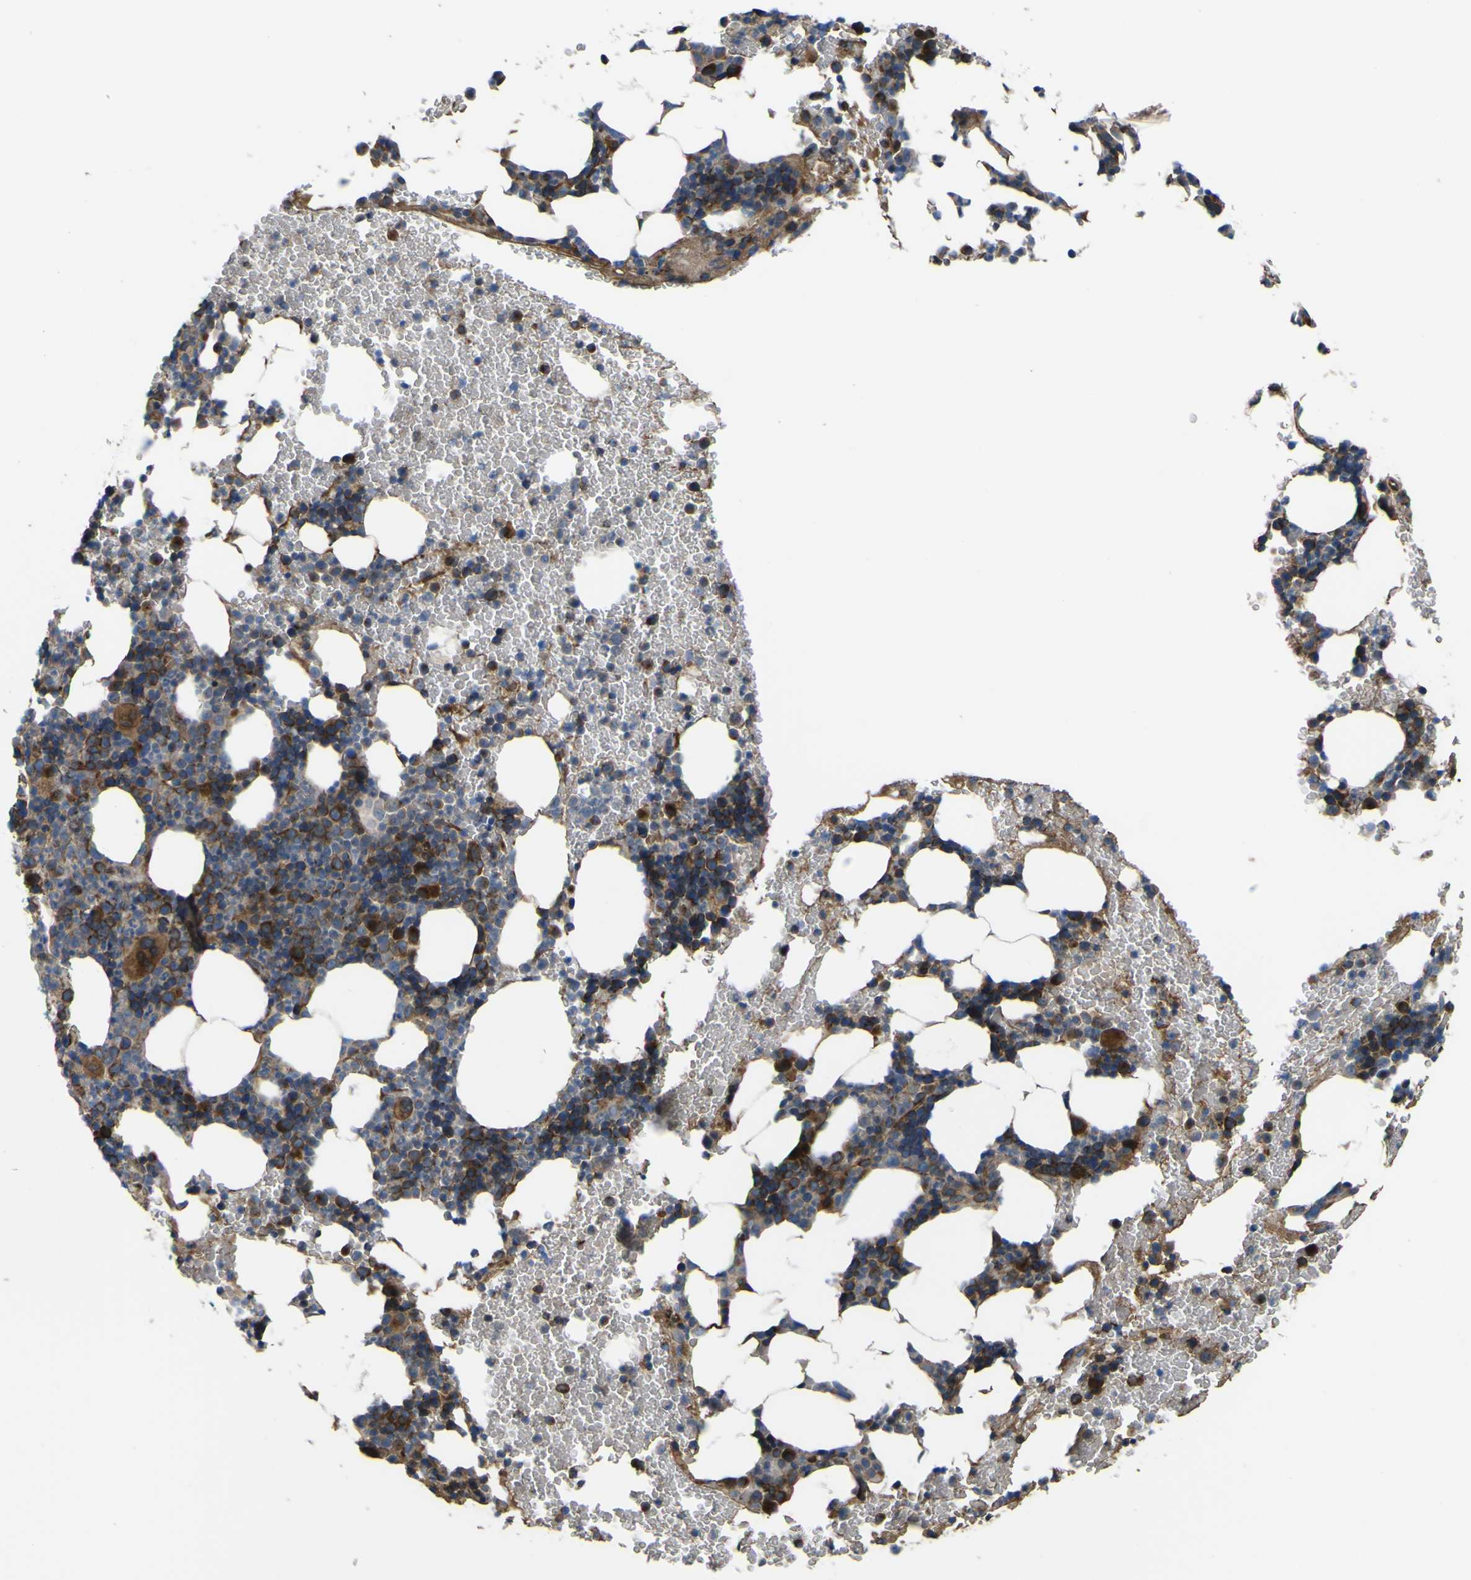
{"staining": {"intensity": "strong", "quantity": "25%-75%", "location": "cytoplasmic/membranous"}, "tissue": "bone marrow", "cell_type": "Hematopoietic cells", "image_type": "normal", "snomed": [{"axis": "morphology", "description": "Normal tissue, NOS"}, {"axis": "morphology", "description": "Inflammation, NOS"}, {"axis": "topography", "description": "Bone marrow"}], "caption": "The micrograph exhibits a brown stain indicating the presence of a protein in the cytoplasmic/membranous of hematopoietic cells in bone marrow.", "gene": "FBXO30", "patient": {"sex": "female", "age": 70}}